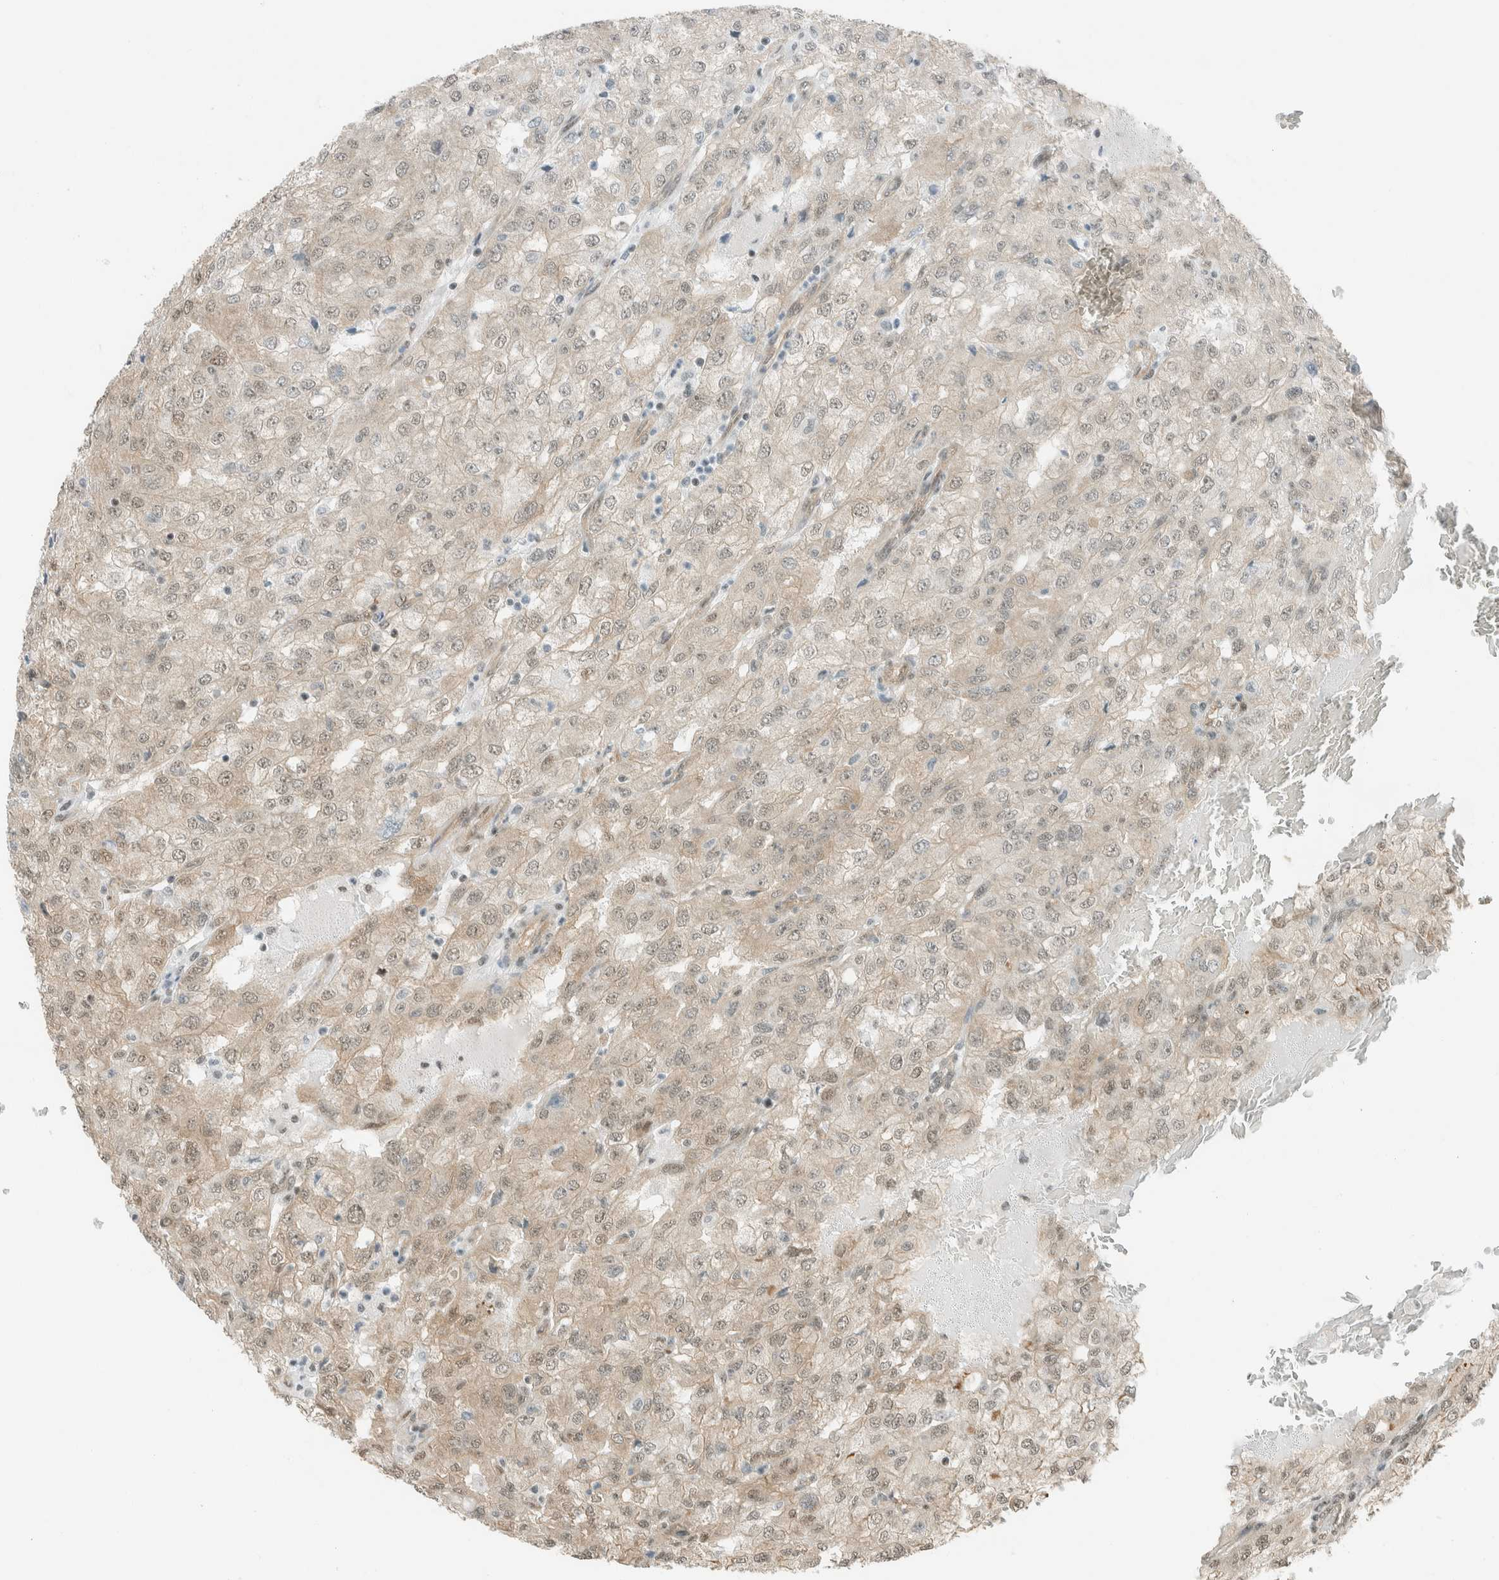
{"staining": {"intensity": "weak", "quantity": "25%-75%", "location": "cytoplasmic/membranous,nuclear"}, "tissue": "renal cancer", "cell_type": "Tumor cells", "image_type": "cancer", "snomed": [{"axis": "morphology", "description": "Adenocarcinoma, NOS"}, {"axis": "topography", "description": "Kidney"}], "caption": "Adenocarcinoma (renal) stained with immunohistochemistry (IHC) demonstrates weak cytoplasmic/membranous and nuclear staining in approximately 25%-75% of tumor cells.", "gene": "NIBAN2", "patient": {"sex": "female", "age": 54}}